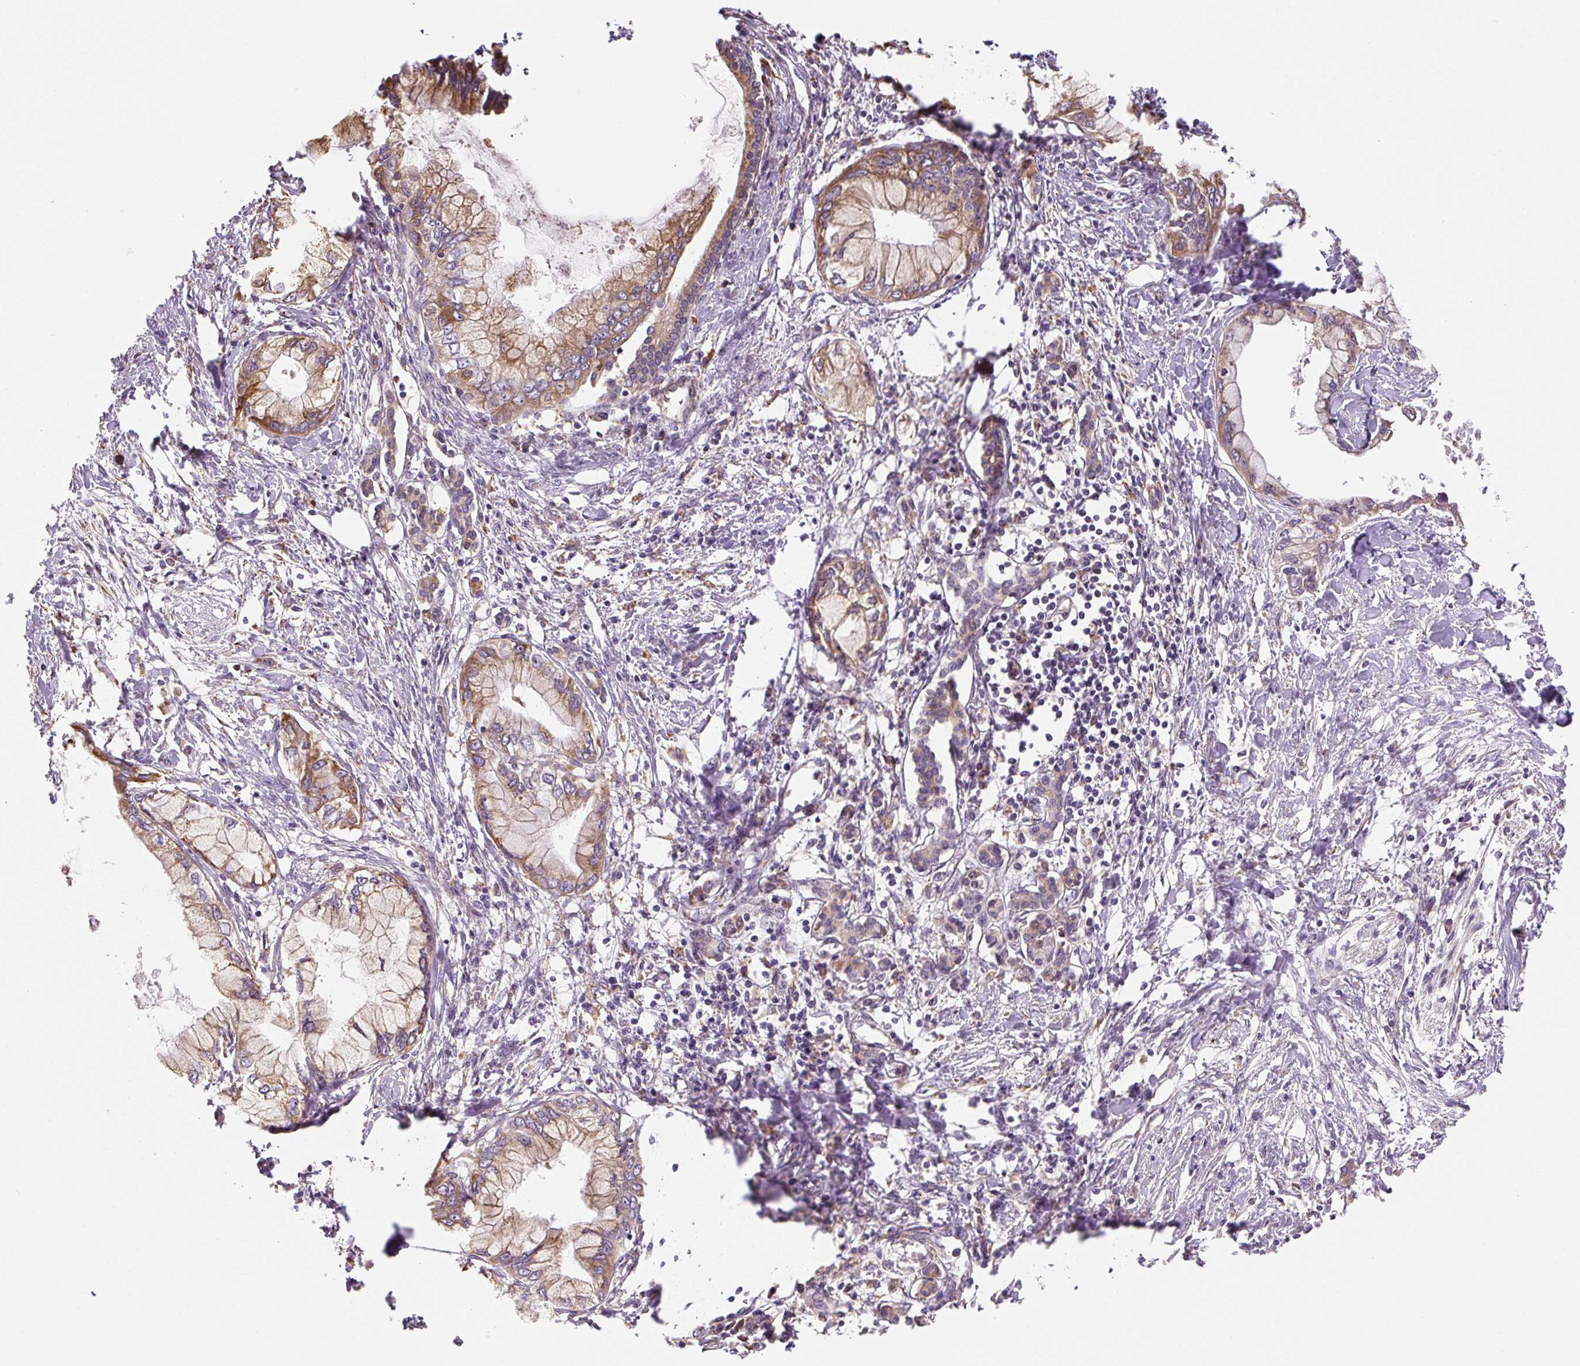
{"staining": {"intensity": "moderate", "quantity": "25%-75%", "location": "cytoplasmic/membranous"}, "tissue": "pancreatic cancer", "cell_type": "Tumor cells", "image_type": "cancer", "snomed": [{"axis": "morphology", "description": "Adenocarcinoma, NOS"}, {"axis": "topography", "description": "Pancreas"}], "caption": "Immunohistochemistry (IHC) staining of adenocarcinoma (pancreatic), which displays medium levels of moderate cytoplasmic/membranous positivity in approximately 25%-75% of tumor cells indicating moderate cytoplasmic/membranous protein expression. The staining was performed using DAB (3,3'-diaminobenzidine) (brown) for protein detection and nuclei were counterstained in hematoxylin (blue).", "gene": "RASA1", "patient": {"sex": "male", "age": 48}}